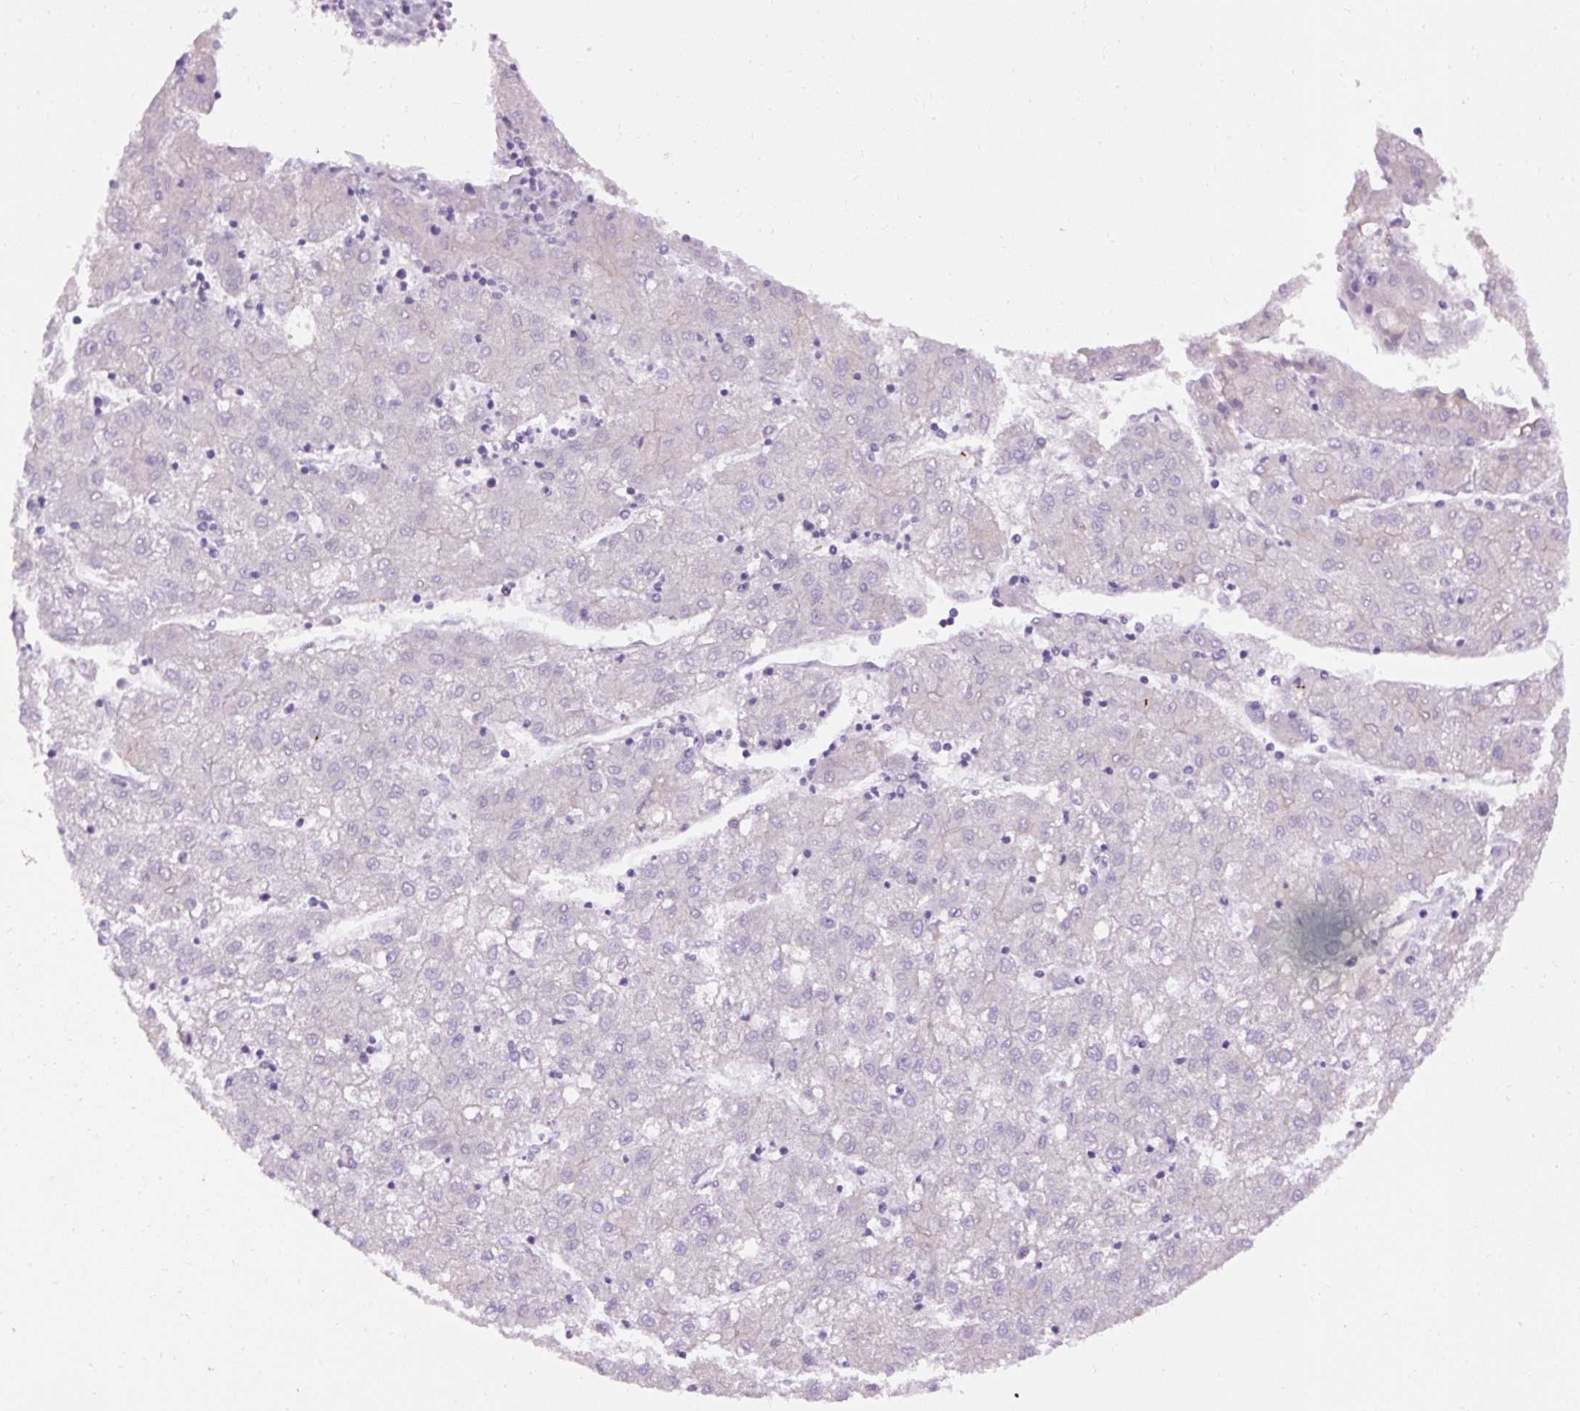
{"staining": {"intensity": "negative", "quantity": "none", "location": "none"}, "tissue": "liver cancer", "cell_type": "Tumor cells", "image_type": "cancer", "snomed": [{"axis": "morphology", "description": "Carcinoma, Hepatocellular, NOS"}, {"axis": "topography", "description": "Liver"}], "caption": "Immunohistochemistry of human liver cancer (hepatocellular carcinoma) exhibits no positivity in tumor cells. The staining was performed using DAB to visualize the protein expression in brown, while the nuclei were stained in blue with hematoxylin (Magnification: 20x).", "gene": "FAM149A", "patient": {"sex": "male", "age": 72}}